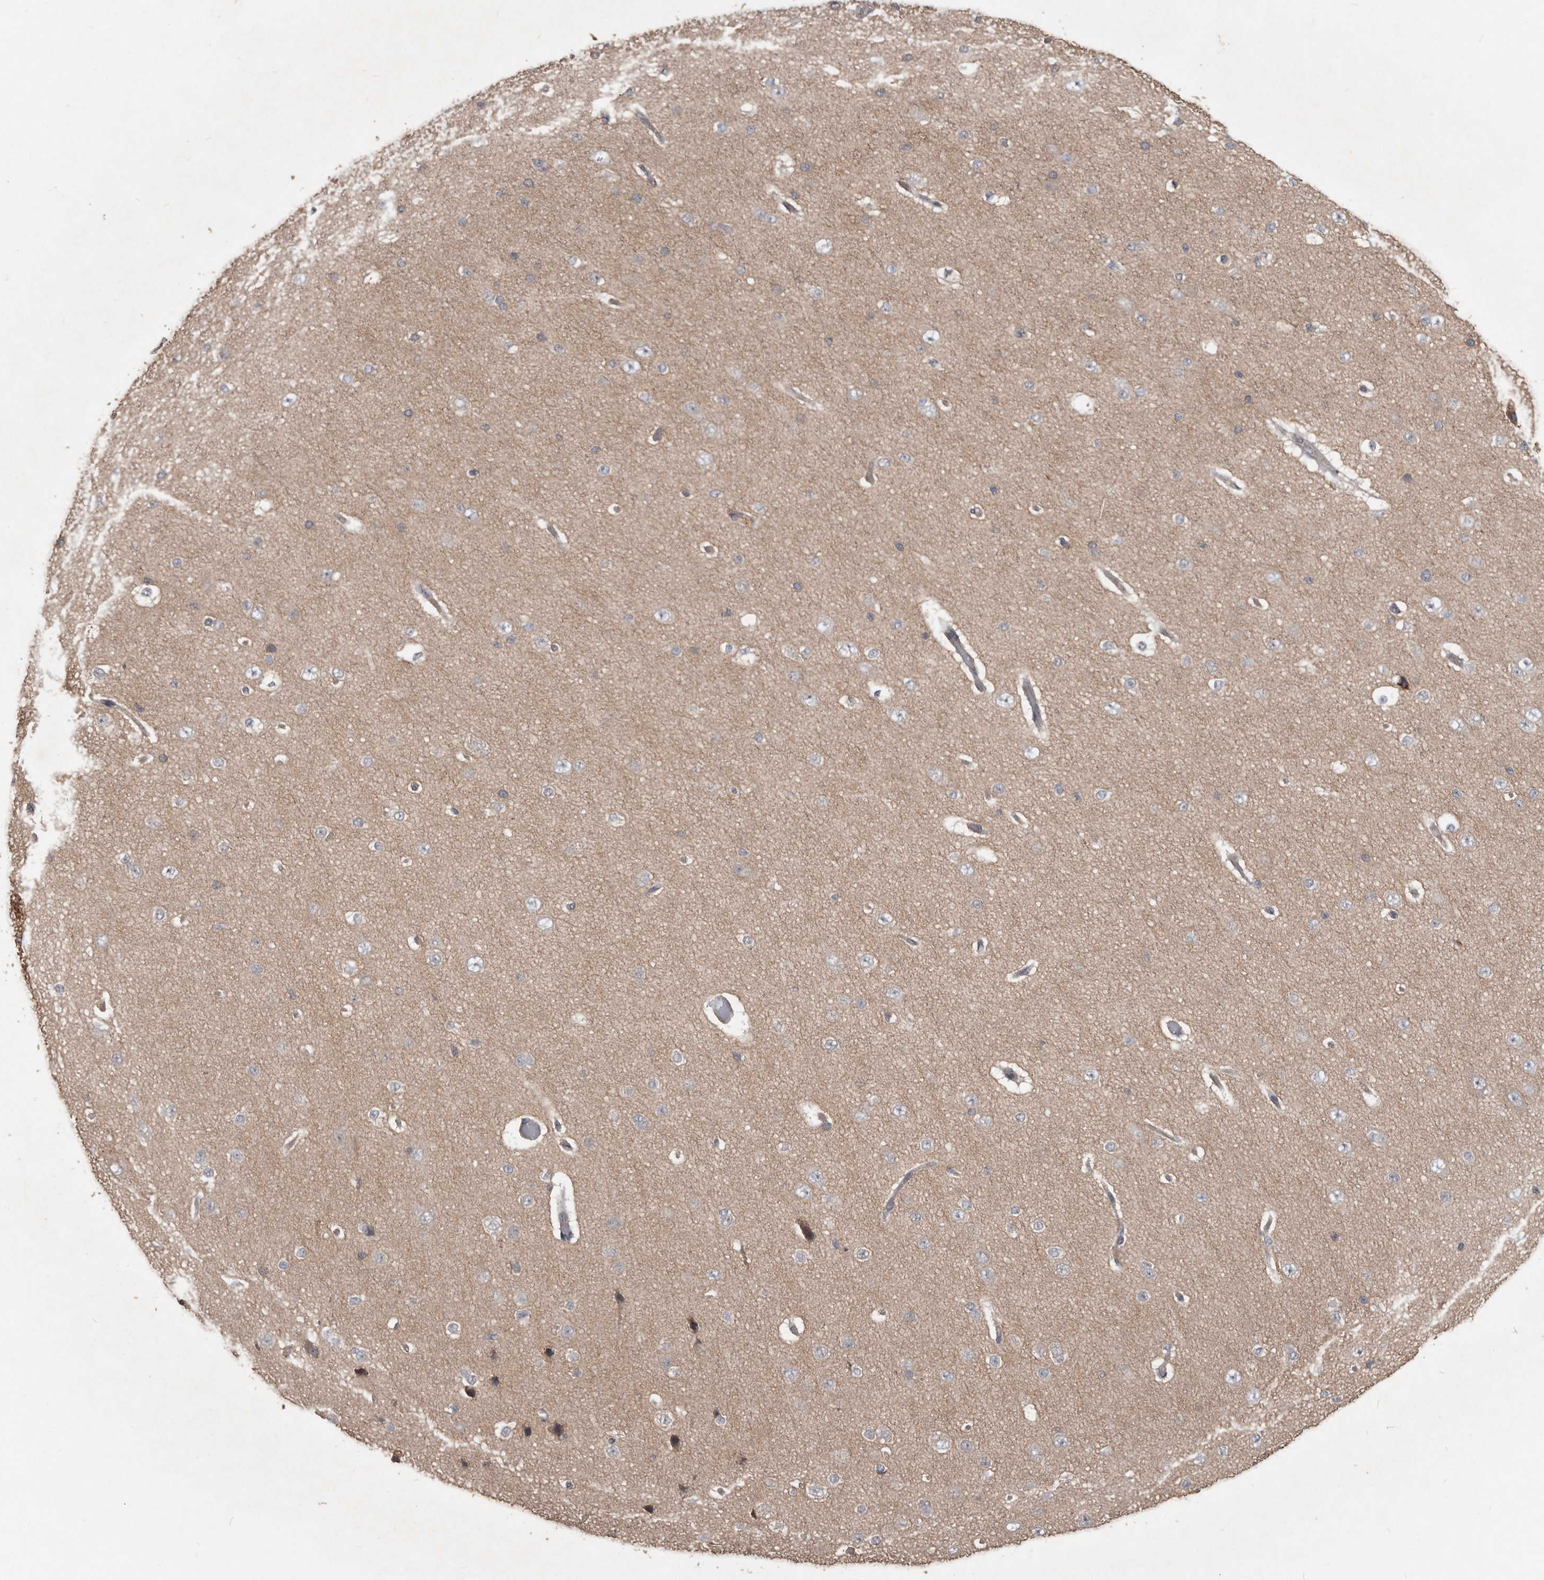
{"staining": {"intensity": "negative", "quantity": "none", "location": "none"}, "tissue": "cerebral cortex", "cell_type": "Endothelial cells", "image_type": "normal", "snomed": [{"axis": "morphology", "description": "Normal tissue, NOS"}, {"axis": "morphology", "description": "Developmental malformation"}, {"axis": "topography", "description": "Cerebral cortex"}], "caption": "Protein analysis of unremarkable cerebral cortex demonstrates no significant positivity in endothelial cells. (DAB (3,3'-diaminobenzidine) immunohistochemistry with hematoxylin counter stain).", "gene": "BAMBI", "patient": {"sex": "female", "age": 30}}